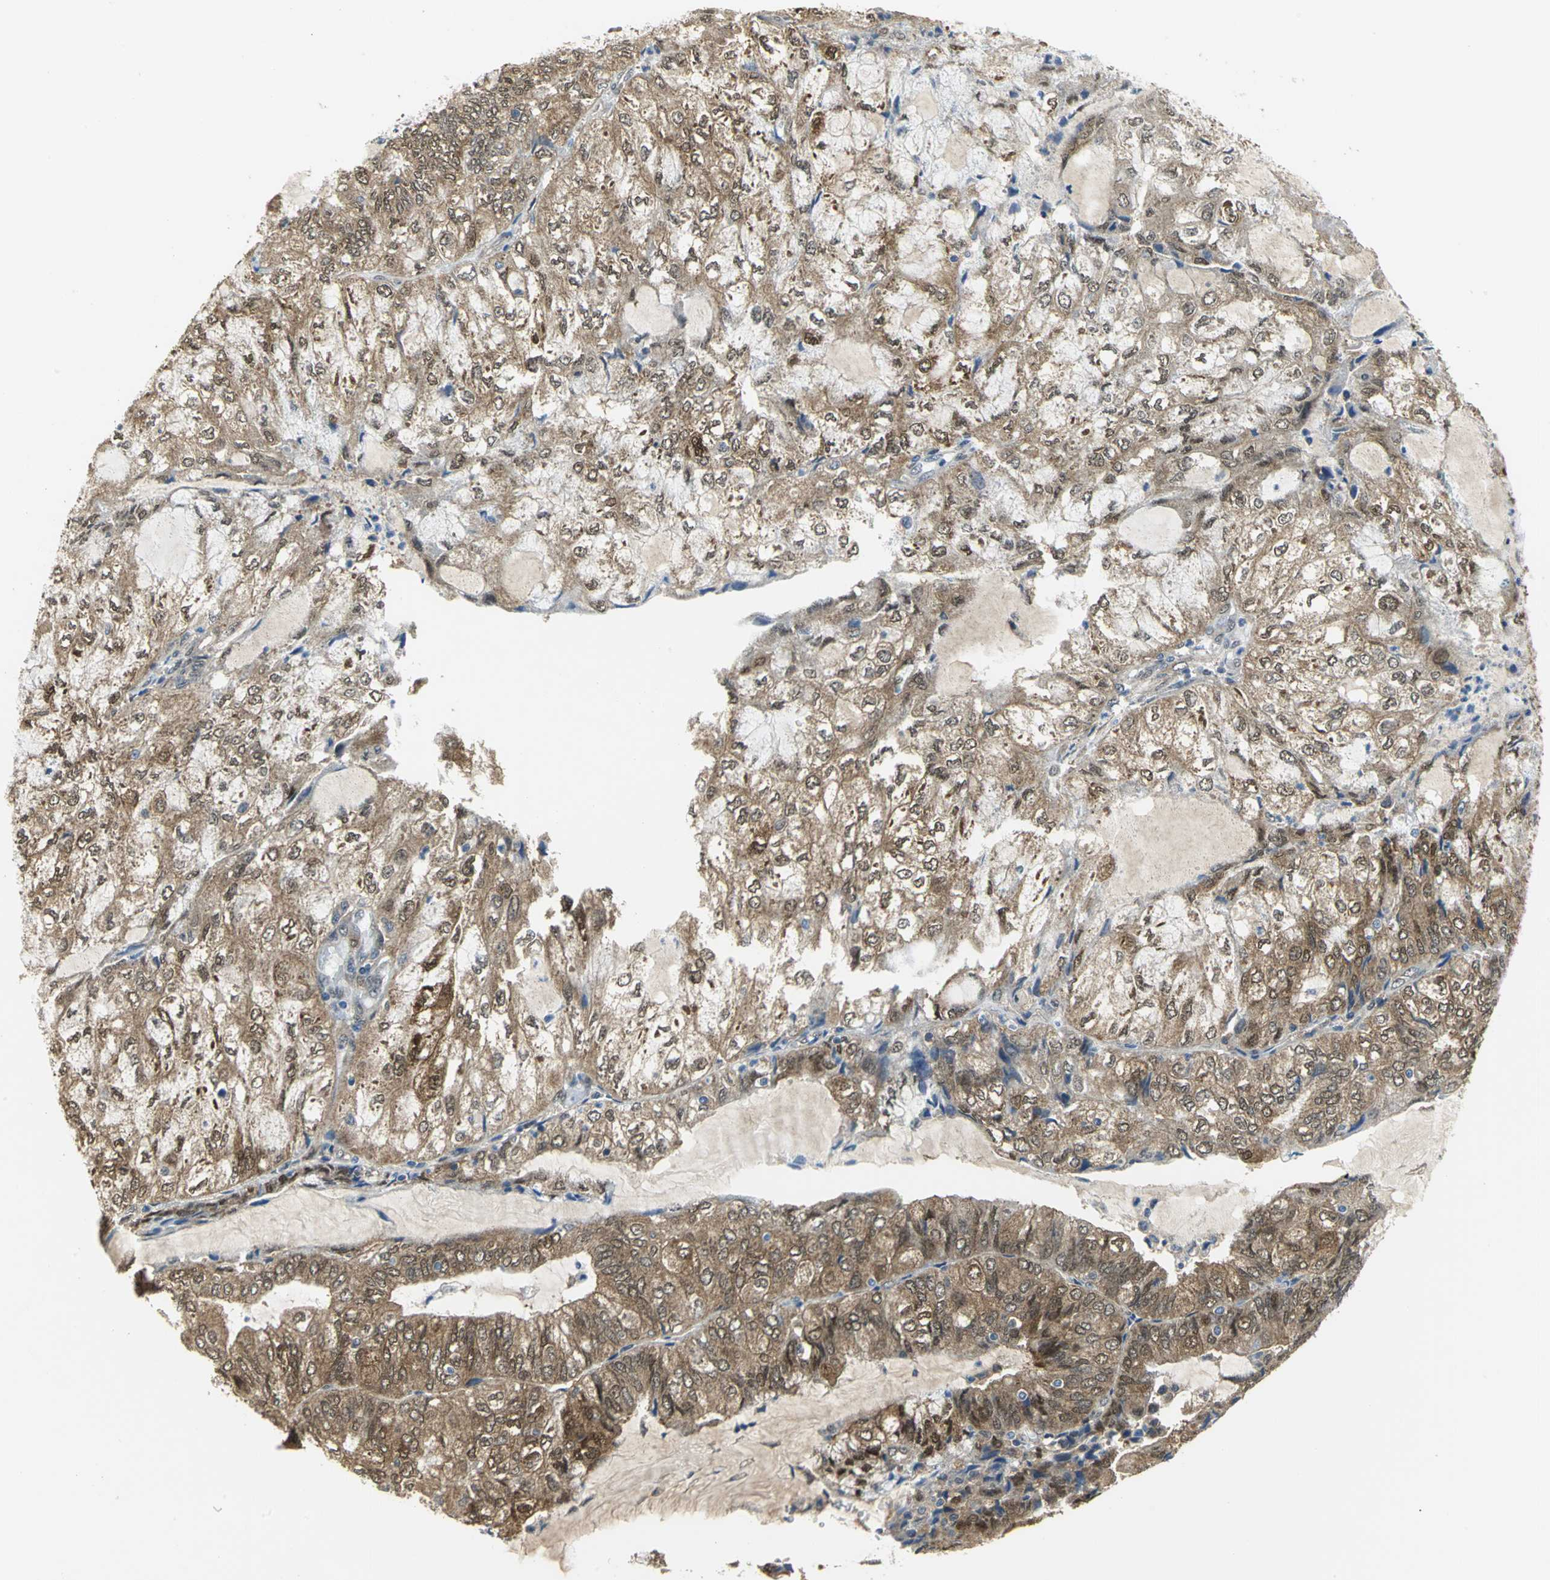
{"staining": {"intensity": "moderate", "quantity": ">75%", "location": "cytoplasmic/membranous"}, "tissue": "endometrial cancer", "cell_type": "Tumor cells", "image_type": "cancer", "snomed": [{"axis": "morphology", "description": "Adenocarcinoma, NOS"}, {"axis": "topography", "description": "Endometrium"}], "caption": "High-power microscopy captured an immunohistochemistry micrograph of endometrial cancer, revealing moderate cytoplasmic/membranous positivity in approximately >75% of tumor cells.", "gene": "PGM3", "patient": {"sex": "female", "age": 81}}